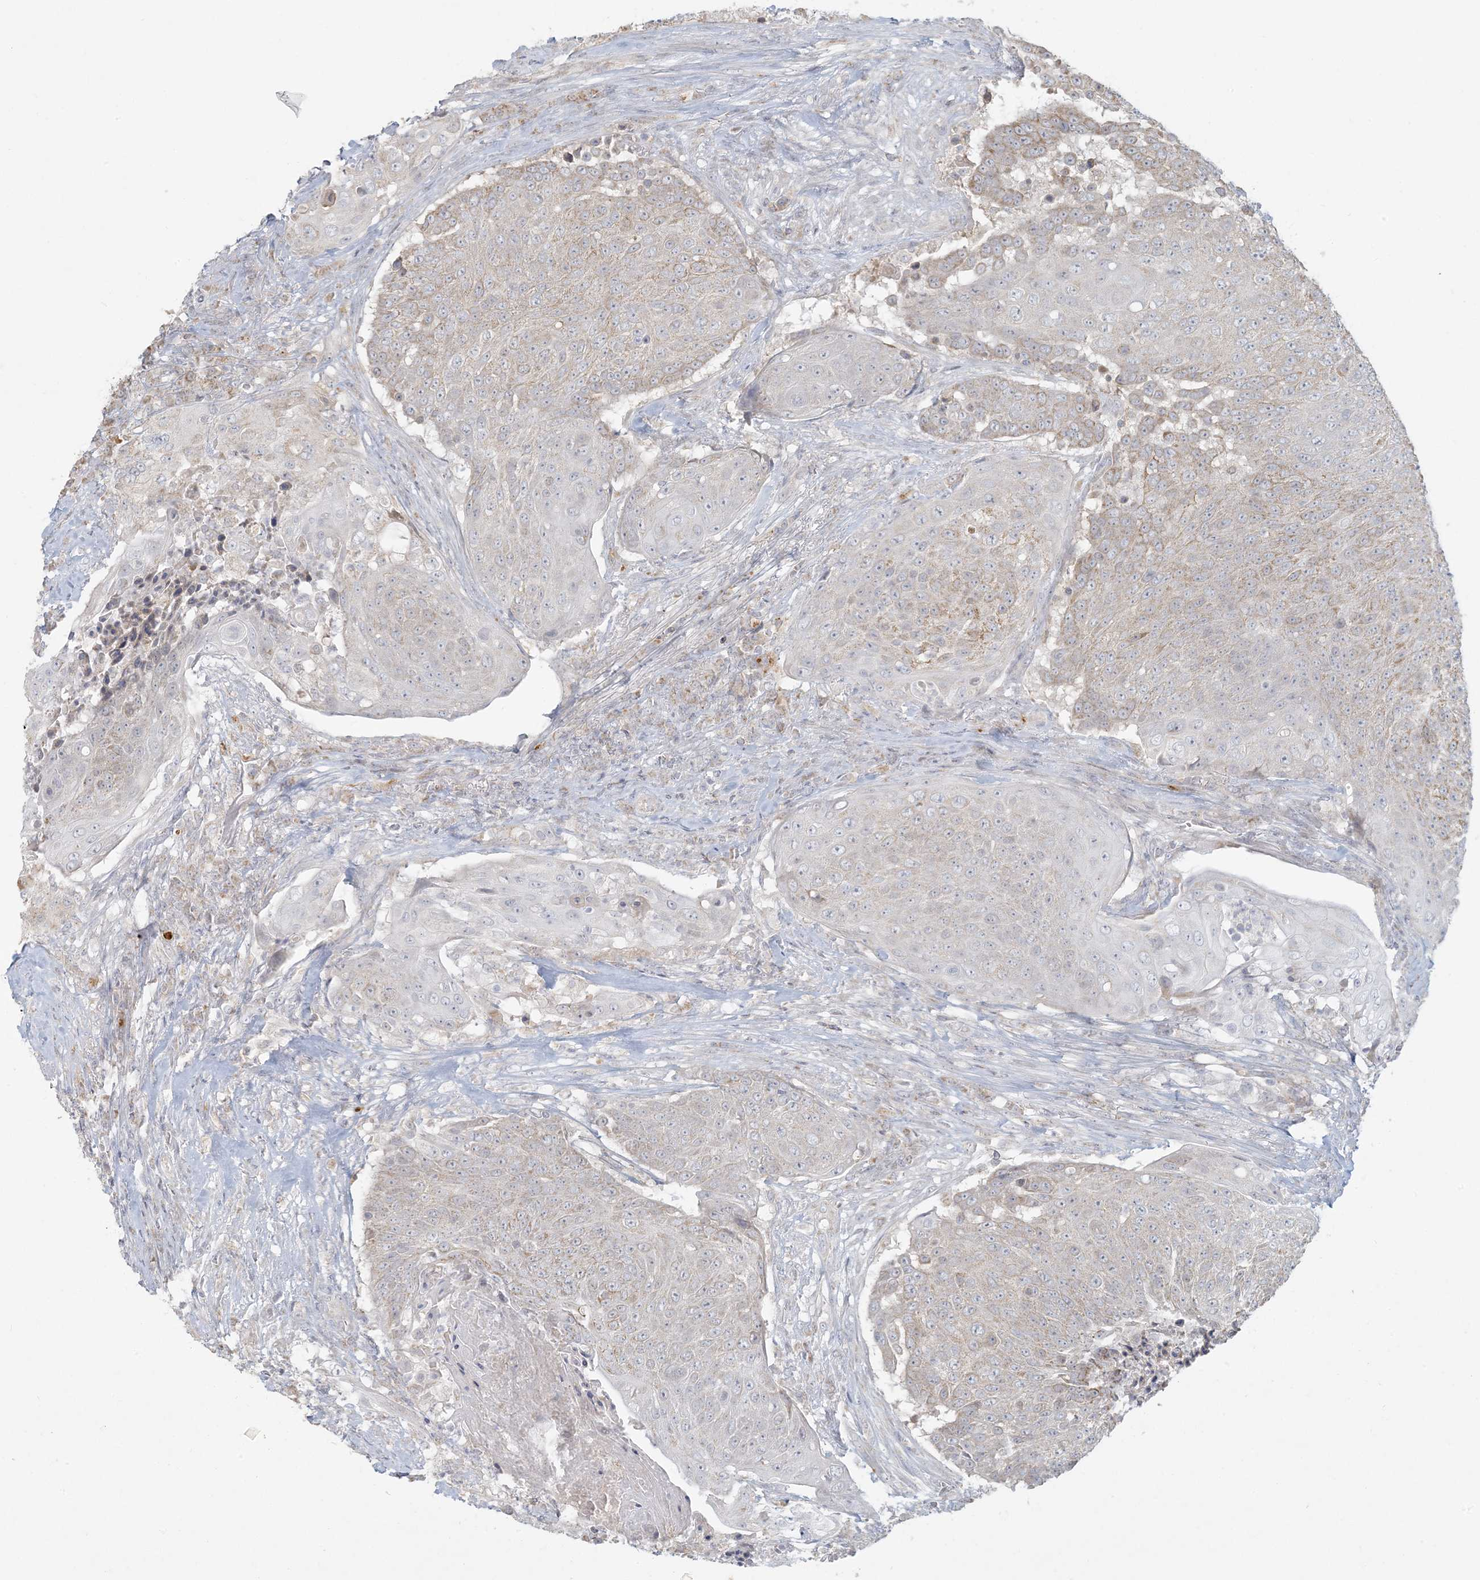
{"staining": {"intensity": "weak", "quantity": "<25%", "location": "cytoplasmic/membranous"}, "tissue": "urothelial cancer", "cell_type": "Tumor cells", "image_type": "cancer", "snomed": [{"axis": "morphology", "description": "Urothelial carcinoma, High grade"}, {"axis": "topography", "description": "Urinary bladder"}], "caption": "High power microscopy image of an immunohistochemistry (IHC) photomicrograph of urothelial carcinoma (high-grade), revealing no significant staining in tumor cells. Nuclei are stained in blue.", "gene": "MCAT", "patient": {"sex": "female", "age": 63}}